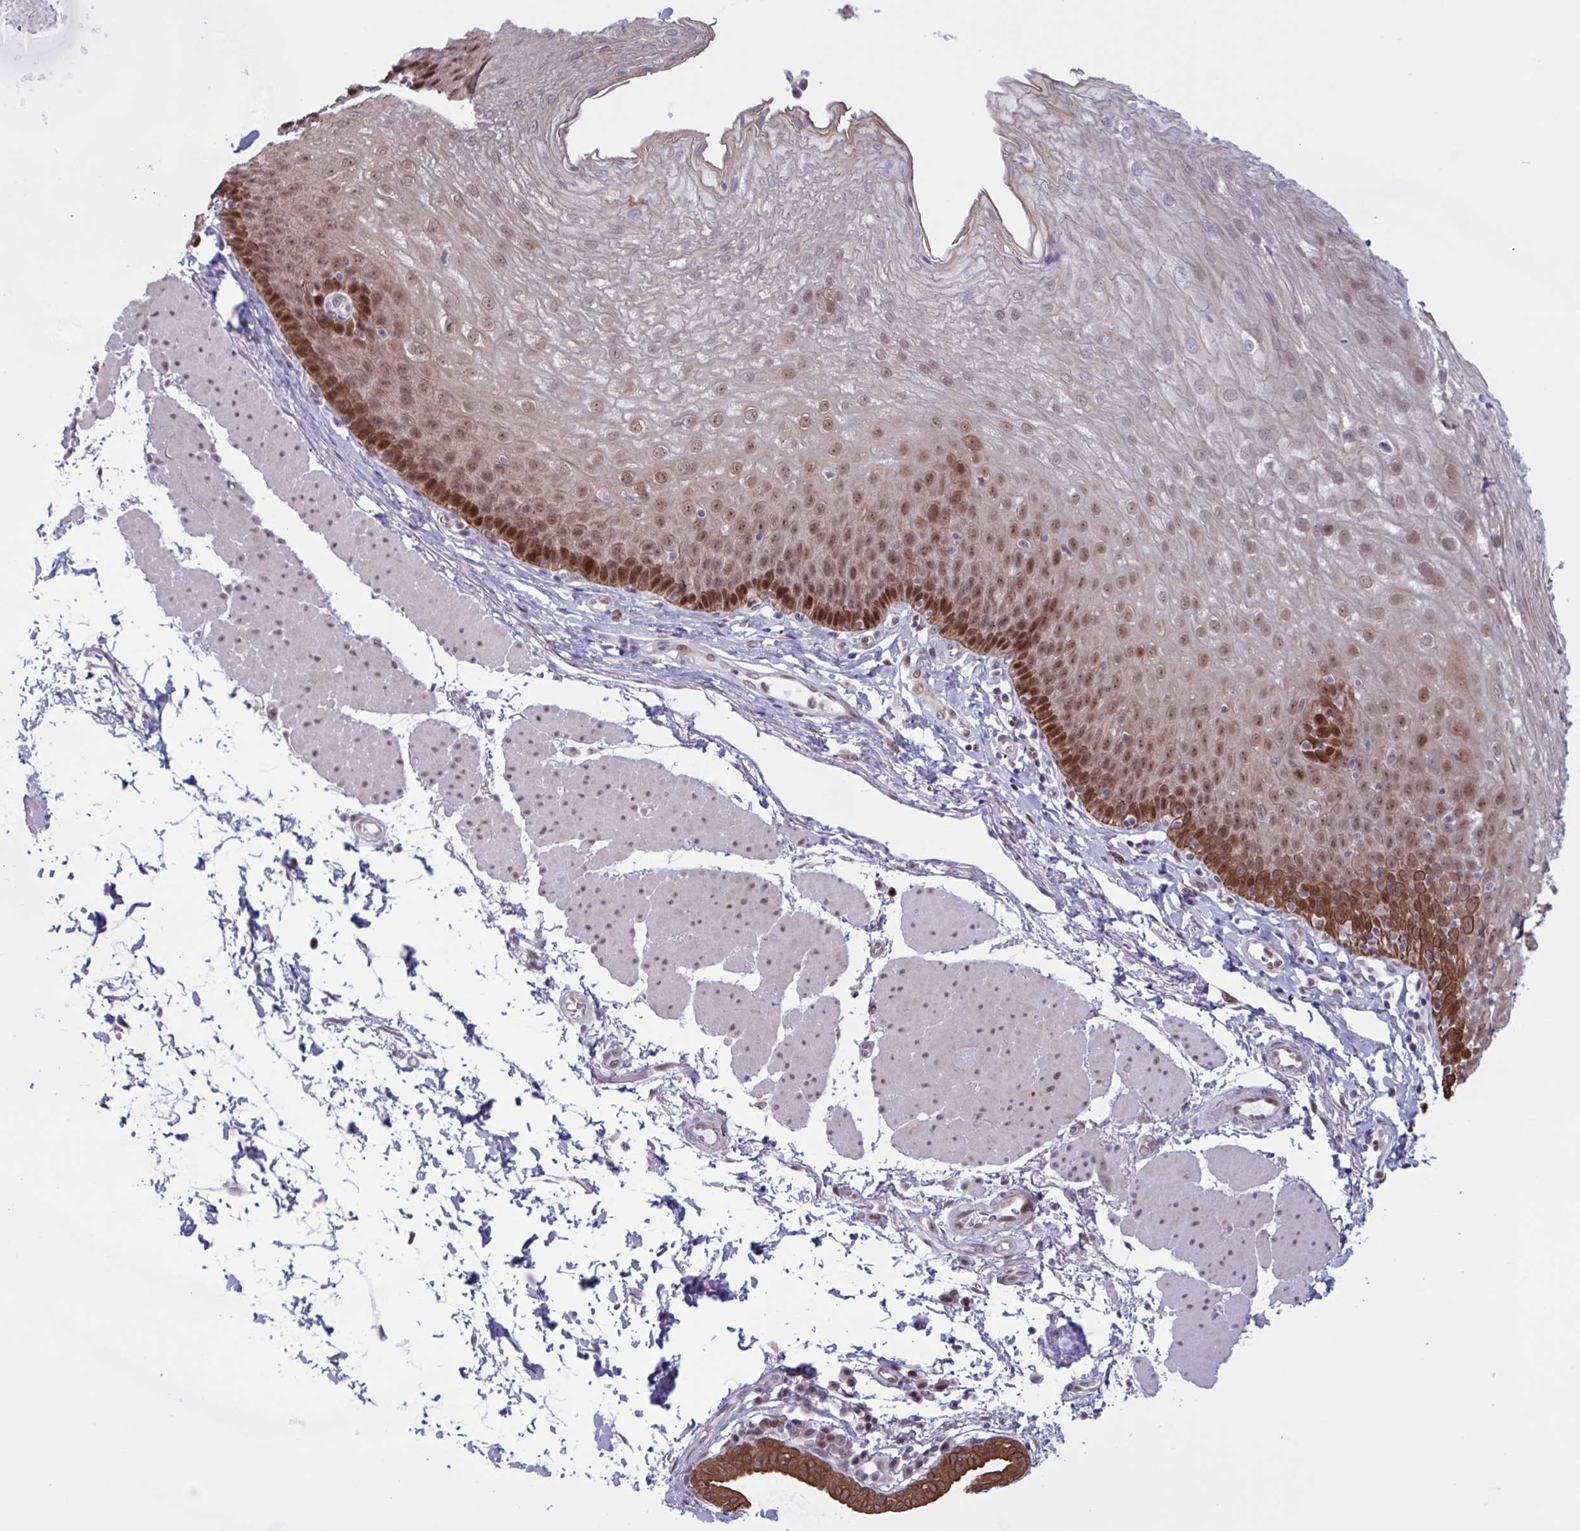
{"staining": {"intensity": "moderate", "quantity": "25%-75%", "location": "cytoplasmic/membranous,nuclear"}, "tissue": "esophagus", "cell_type": "Squamous epithelial cells", "image_type": "normal", "snomed": [{"axis": "morphology", "description": "Normal tissue, NOS"}, {"axis": "topography", "description": "Esophagus"}], "caption": "Immunohistochemistry (IHC) (DAB (3,3'-diaminobenzidine)) staining of benign human esophagus exhibits moderate cytoplasmic/membranous,nuclear protein positivity in approximately 25%-75% of squamous epithelial cells. (DAB (3,3'-diaminobenzidine) IHC with brightfield microscopy, high magnification).", "gene": "PRMT6", "patient": {"sex": "female", "age": 81}}